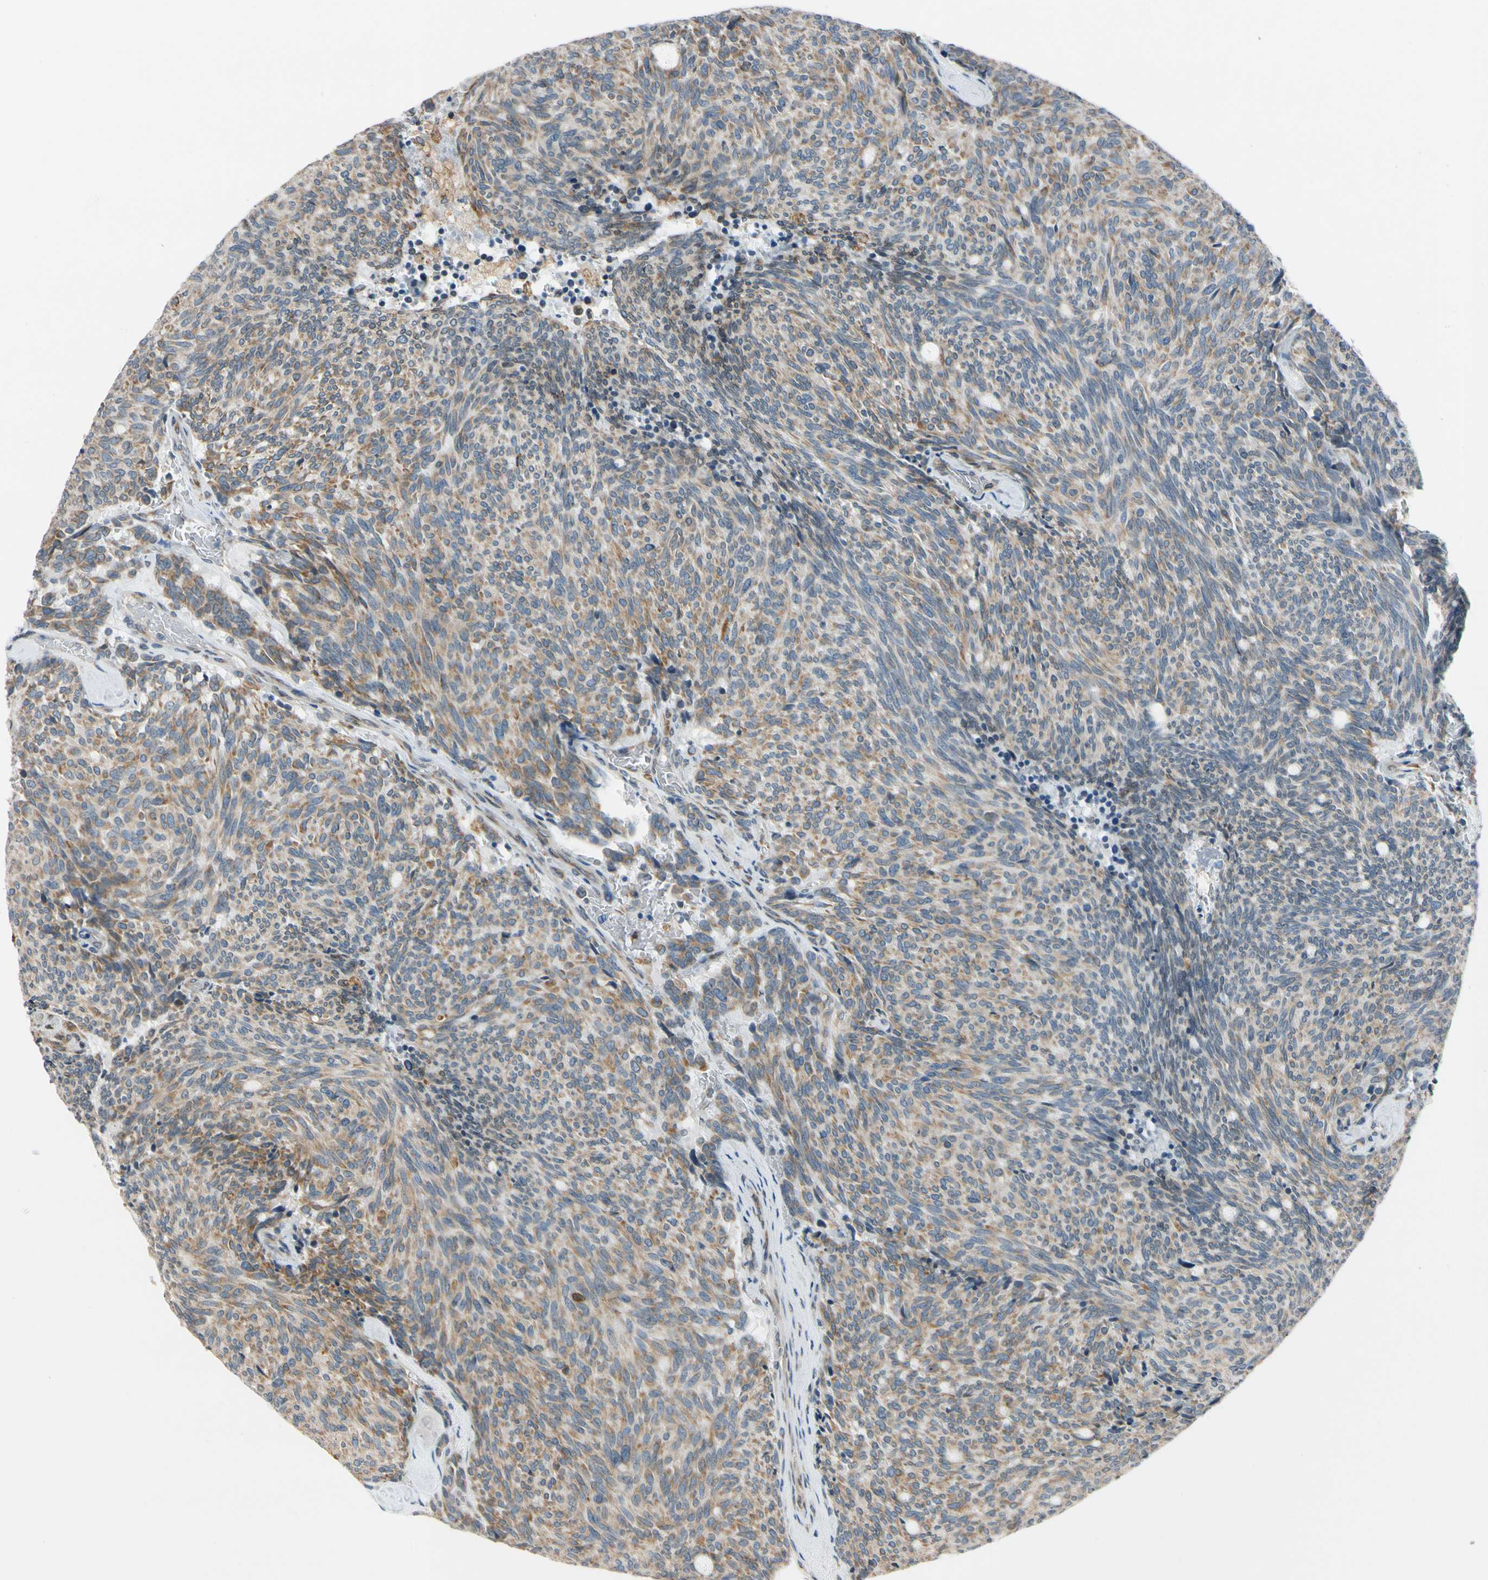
{"staining": {"intensity": "weak", "quantity": ">75%", "location": "cytoplasmic/membranous"}, "tissue": "carcinoid", "cell_type": "Tumor cells", "image_type": "cancer", "snomed": [{"axis": "morphology", "description": "Carcinoid, malignant, NOS"}, {"axis": "topography", "description": "Pancreas"}], "caption": "A brown stain shows weak cytoplasmic/membranous staining of a protein in malignant carcinoid tumor cells.", "gene": "RPN2", "patient": {"sex": "female", "age": 54}}